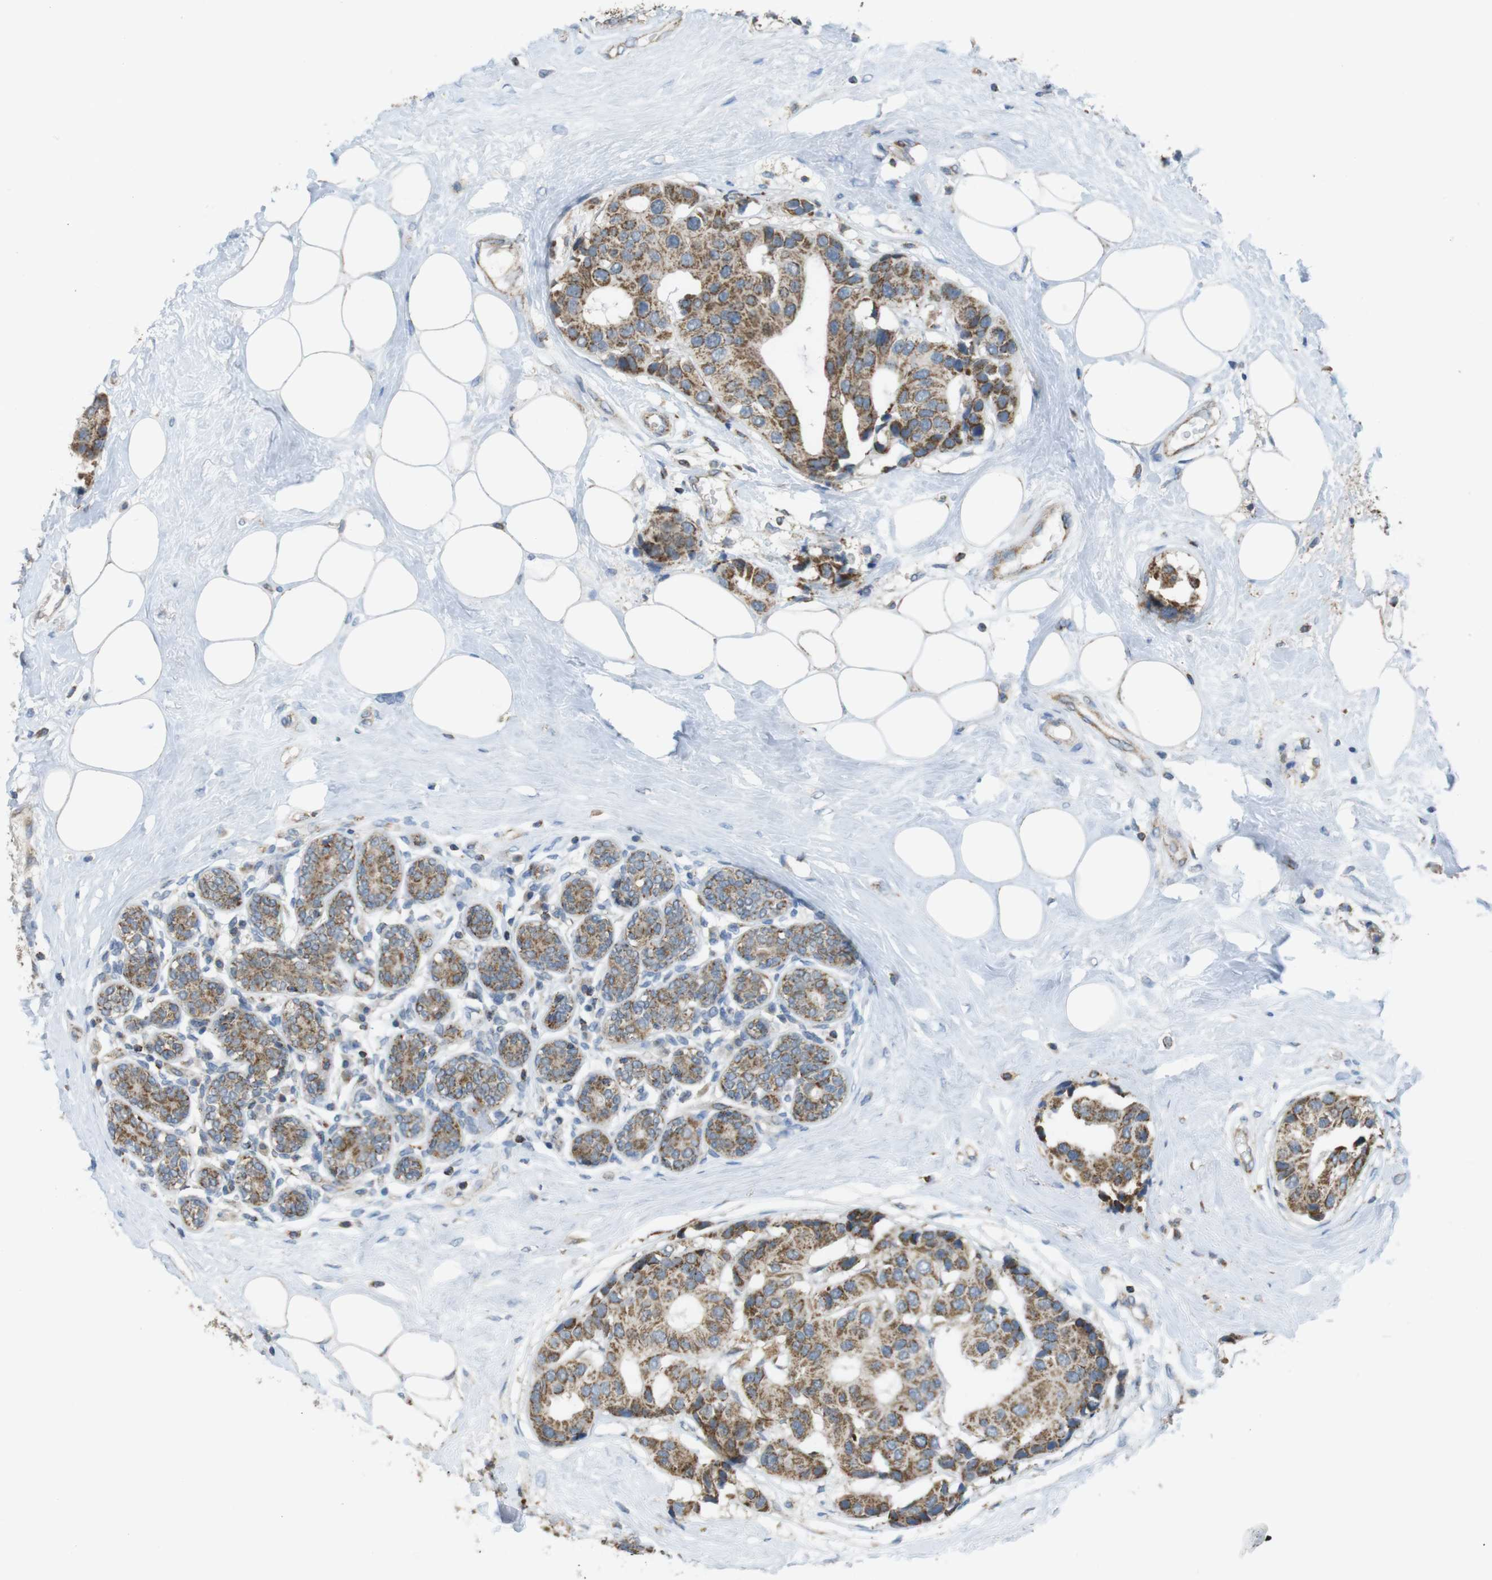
{"staining": {"intensity": "moderate", "quantity": ">75%", "location": "cytoplasmic/membranous"}, "tissue": "breast cancer", "cell_type": "Tumor cells", "image_type": "cancer", "snomed": [{"axis": "morphology", "description": "Normal tissue, NOS"}, {"axis": "morphology", "description": "Duct carcinoma"}, {"axis": "topography", "description": "Breast"}], "caption": "Brown immunohistochemical staining in breast cancer reveals moderate cytoplasmic/membranous expression in about >75% of tumor cells.", "gene": "GRIK2", "patient": {"sex": "female", "age": 39}}